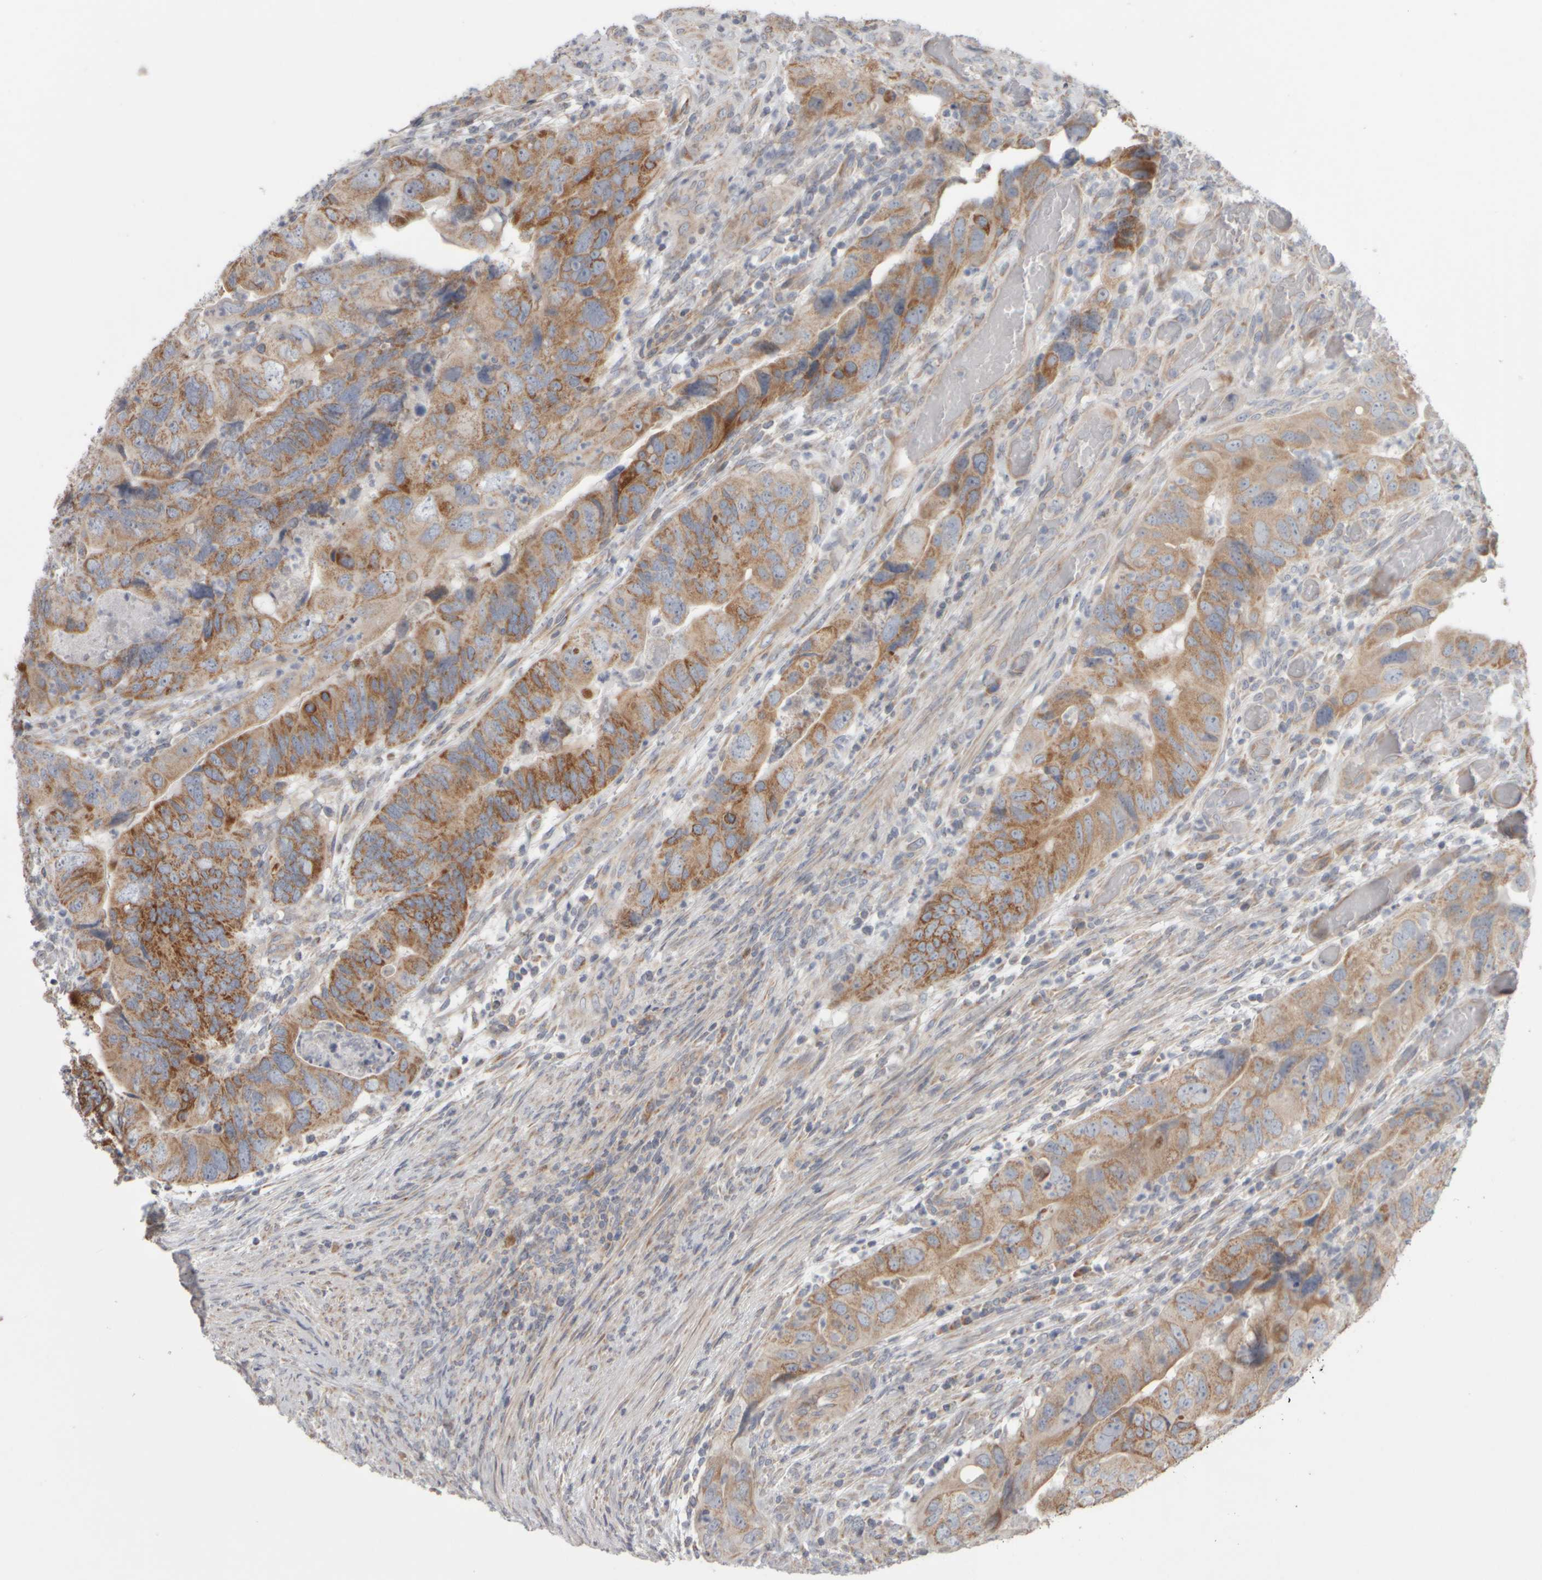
{"staining": {"intensity": "moderate", "quantity": ">75%", "location": "cytoplasmic/membranous"}, "tissue": "colorectal cancer", "cell_type": "Tumor cells", "image_type": "cancer", "snomed": [{"axis": "morphology", "description": "Adenocarcinoma, NOS"}, {"axis": "topography", "description": "Rectum"}], "caption": "This is an image of immunohistochemistry staining of adenocarcinoma (colorectal), which shows moderate expression in the cytoplasmic/membranous of tumor cells.", "gene": "SCO1", "patient": {"sex": "male", "age": 63}}